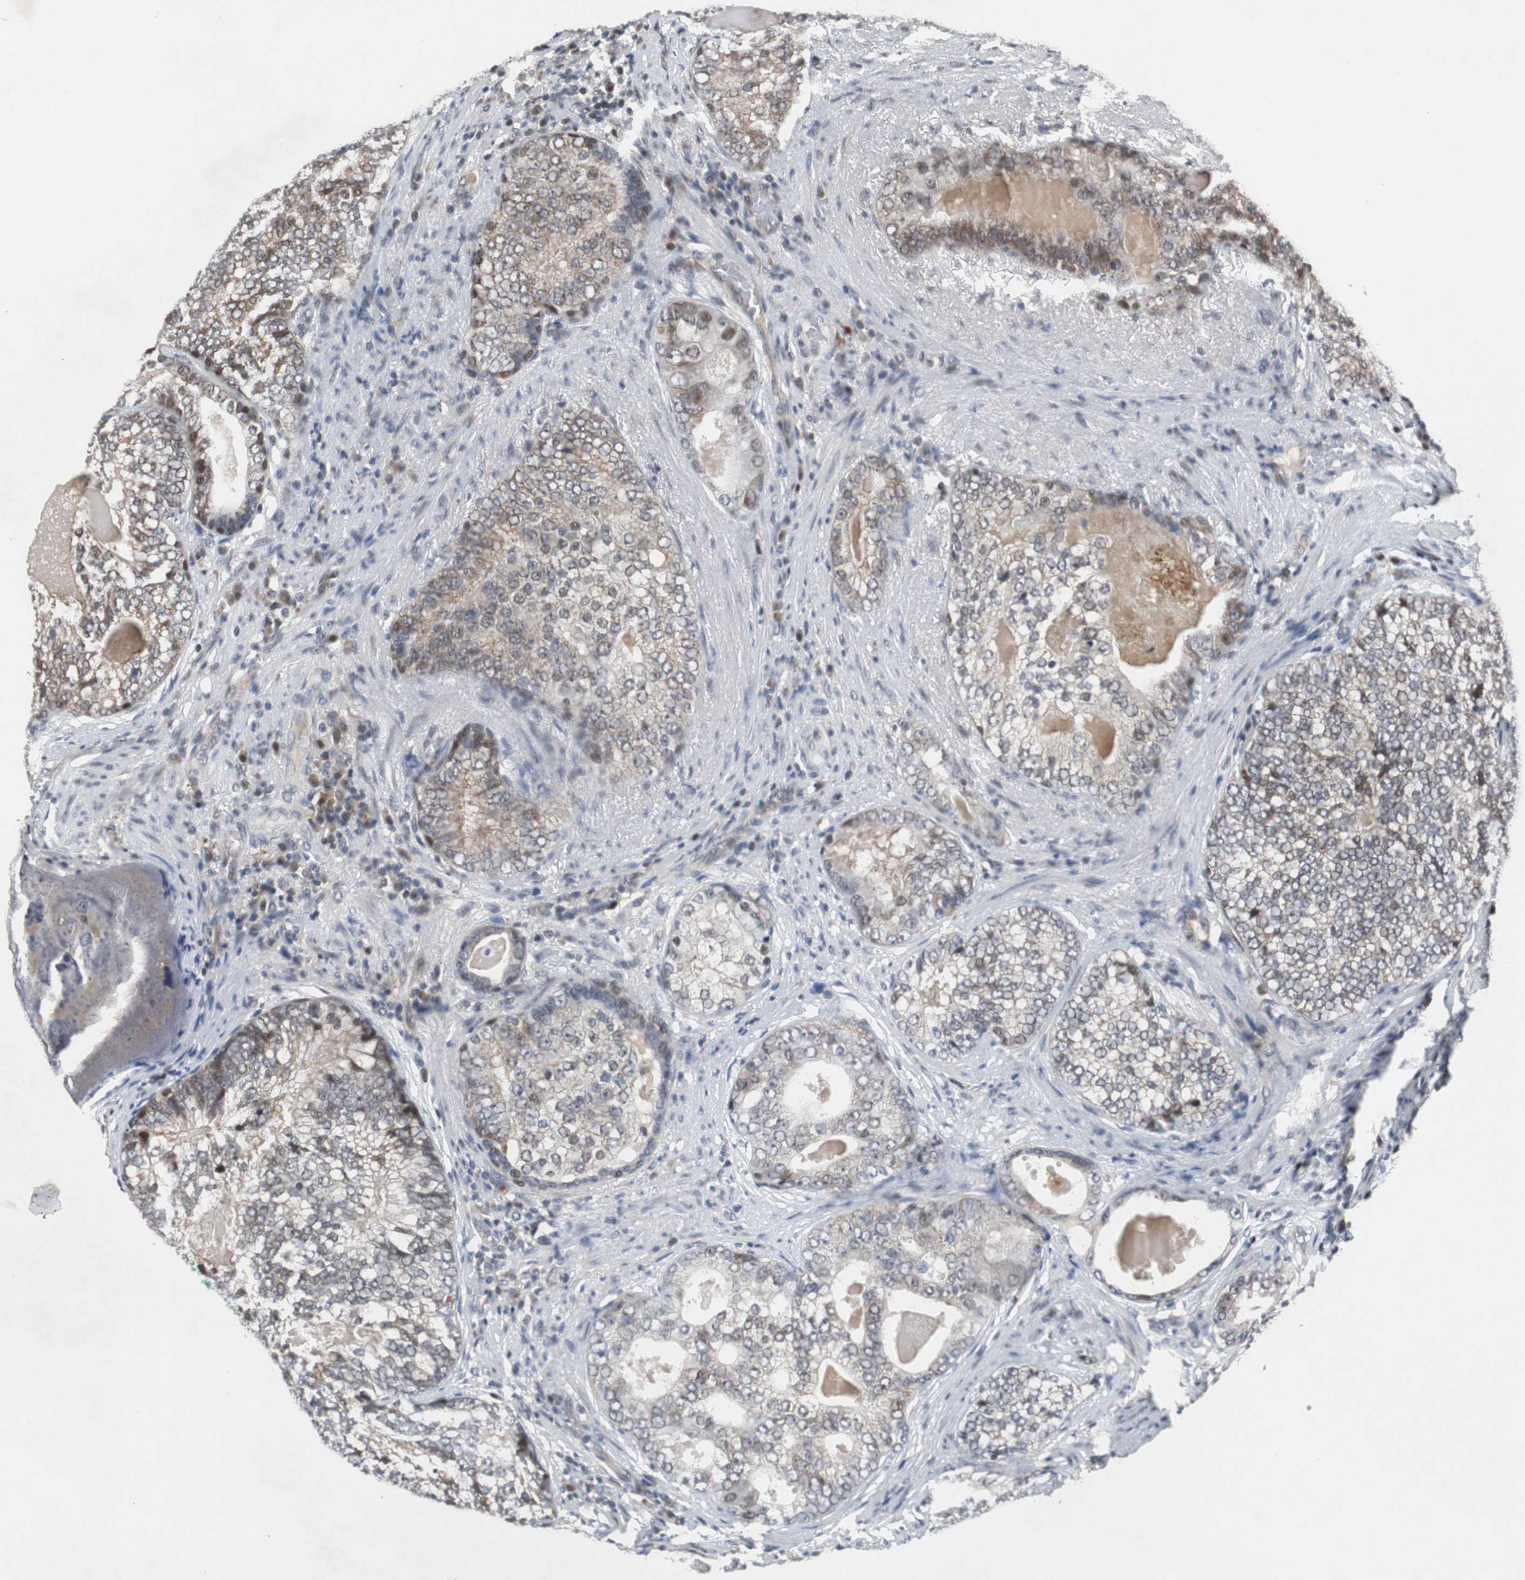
{"staining": {"intensity": "moderate", "quantity": "25%-75%", "location": "cytoplasmic/membranous"}, "tissue": "prostate cancer", "cell_type": "Tumor cells", "image_type": "cancer", "snomed": [{"axis": "morphology", "description": "Adenocarcinoma, High grade"}, {"axis": "topography", "description": "Prostate"}], "caption": "DAB (3,3'-diaminobenzidine) immunohistochemical staining of human adenocarcinoma (high-grade) (prostate) reveals moderate cytoplasmic/membranous protein expression in approximately 25%-75% of tumor cells.", "gene": "TP63", "patient": {"sex": "male", "age": 66}}